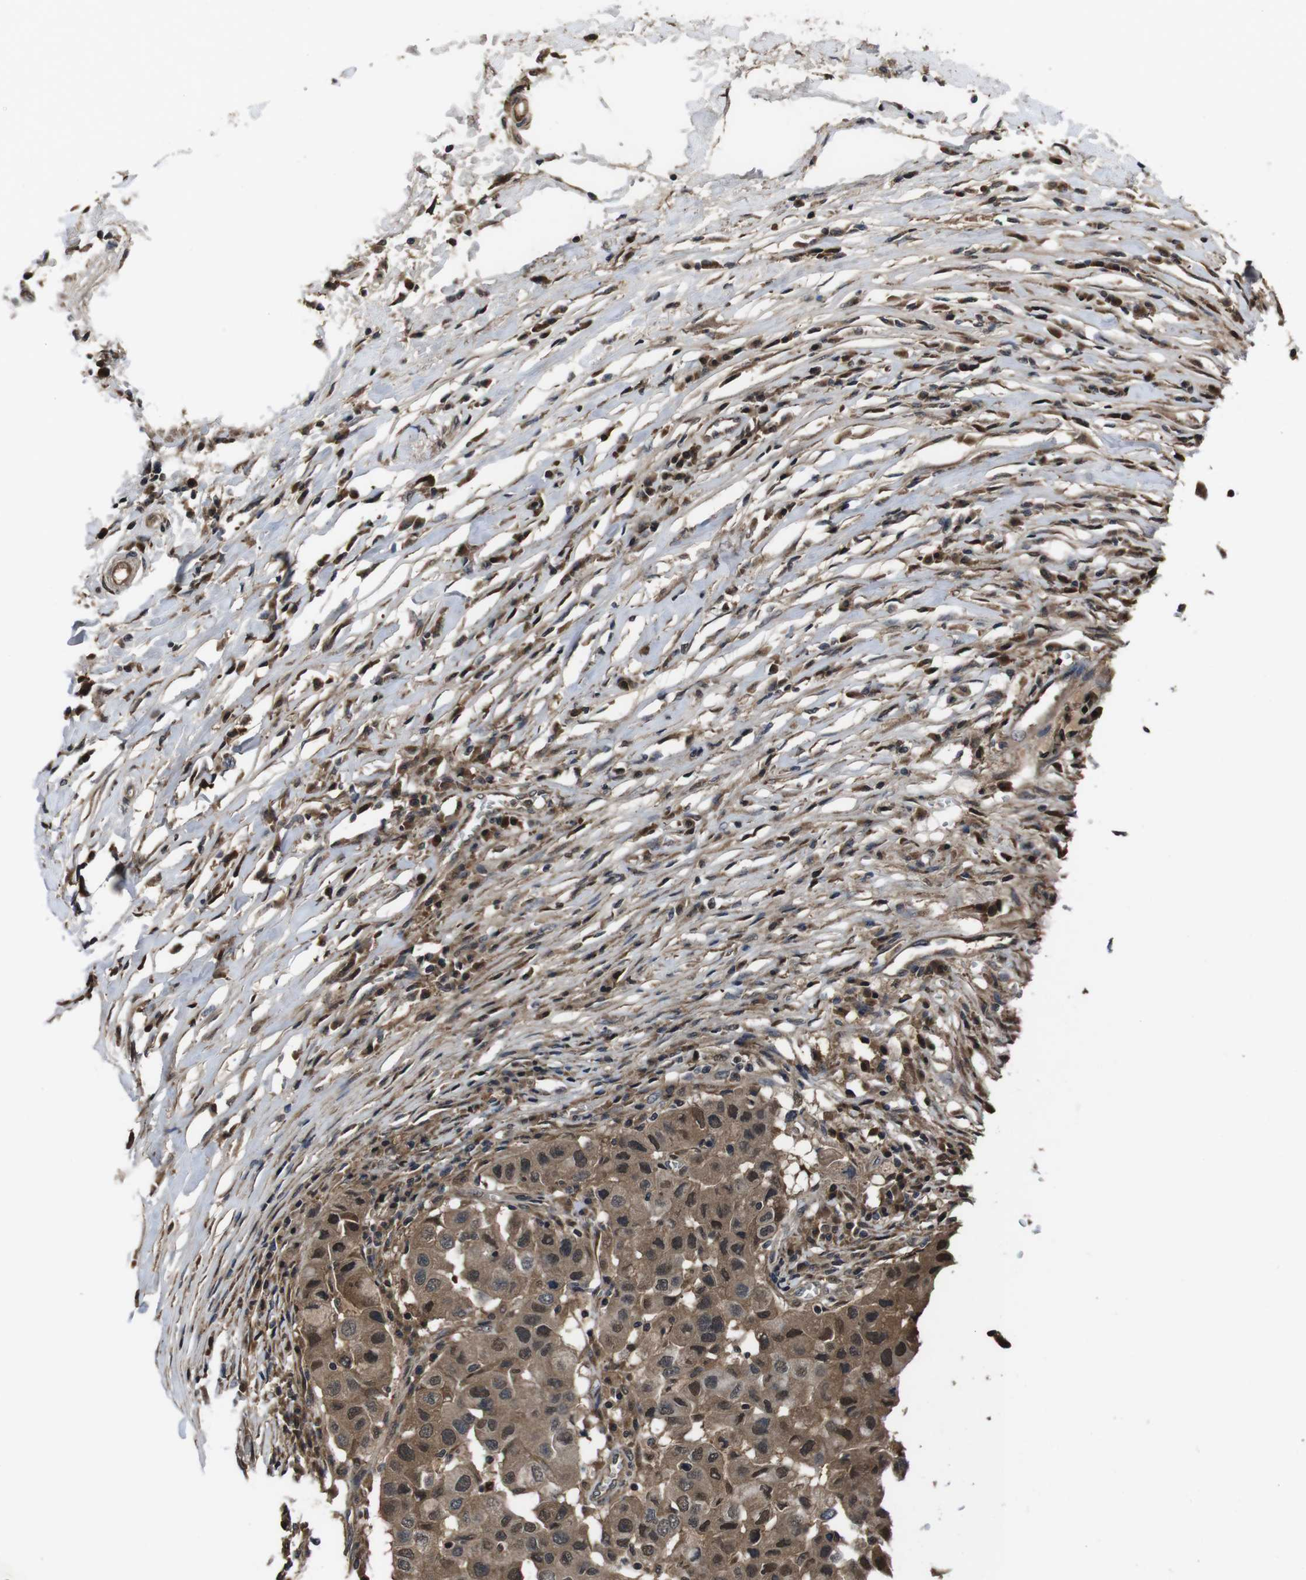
{"staining": {"intensity": "moderate", "quantity": ">75%", "location": "cytoplasmic/membranous,nuclear"}, "tissue": "breast cancer", "cell_type": "Tumor cells", "image_type": "cancer", "snomed": [{"axis": "morphology", "description": "Duct carcinoma"}, {"axis": "topography", "description": "Breast"}], "caption": "DAB (3,3'-diaminobenzidine) immunohistochemical staining of human infiltrating ductal carcinoma (breast) displays moderate cytoplasmic/membranous and nuclear protein staining in about >75% of tumor cells. (DAB IHC, brown staining for protein, blue staining for nuclei).", "gene": "CXCL11", "patient": {"sex": "female", "age": 27}}